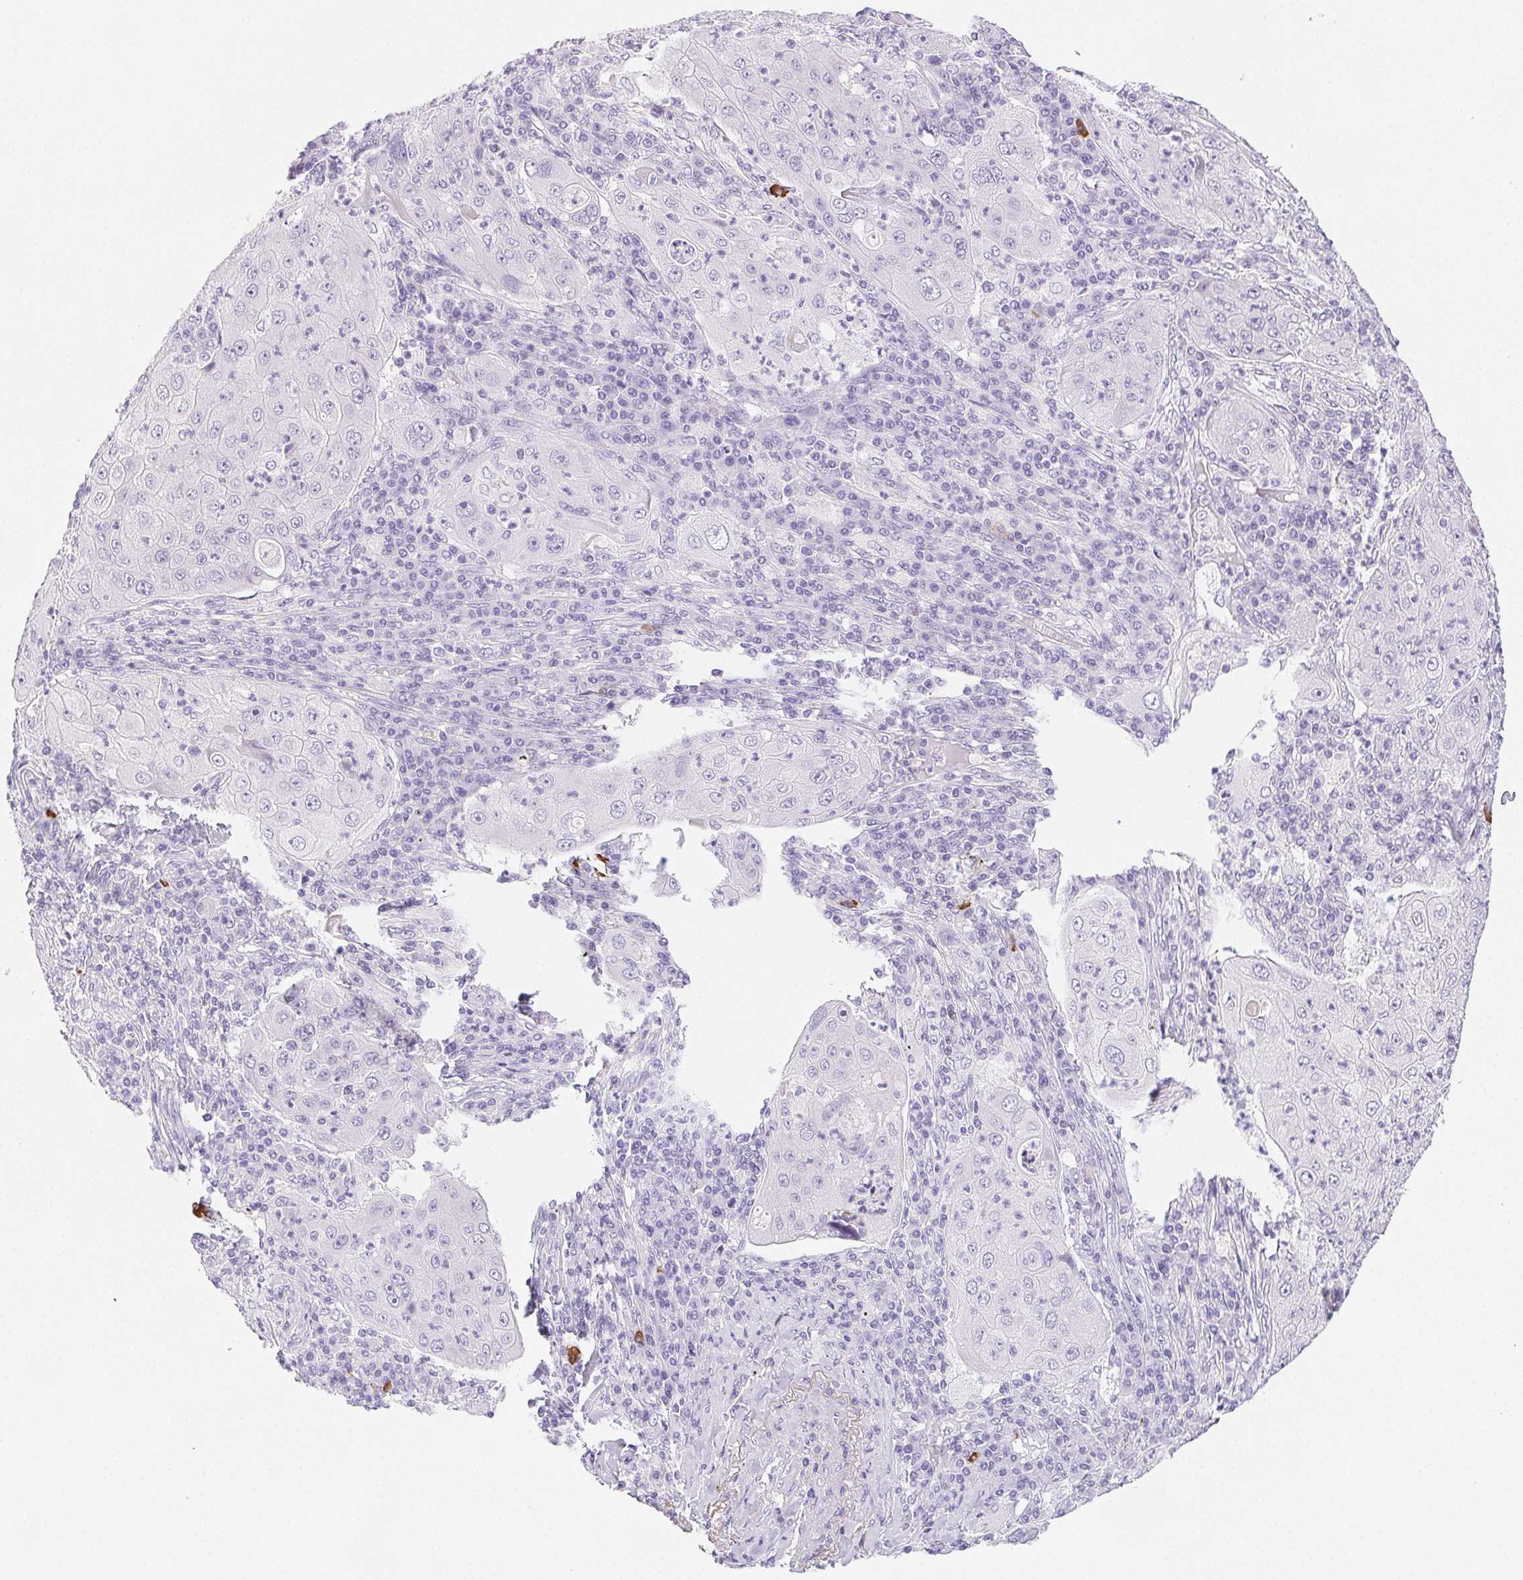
{"staining": {"intensity": "negative", "quantity": "none", "location": "none"}, "tissue": "lung cancer", "cell_type": "Tumor cells", "image_type": "cancer", "snomed": [{"axis": "morphology", "description": "Squamous cell carcinoma, NOS"}, {"axis": "topography", "description": "Lung"}], "caption": "IHC image of squamous cell carcinoma (lung) stained for a protein (brown), which demonstrates no positivity in tumor cells. The staining was performed using DAB to visualize the protein expression in brown, while the nuclei were stained in blue with hematoxylin (Magnification: 20x).", "gene": "VTN", "patient": {"sex": "female", "age": 59}}